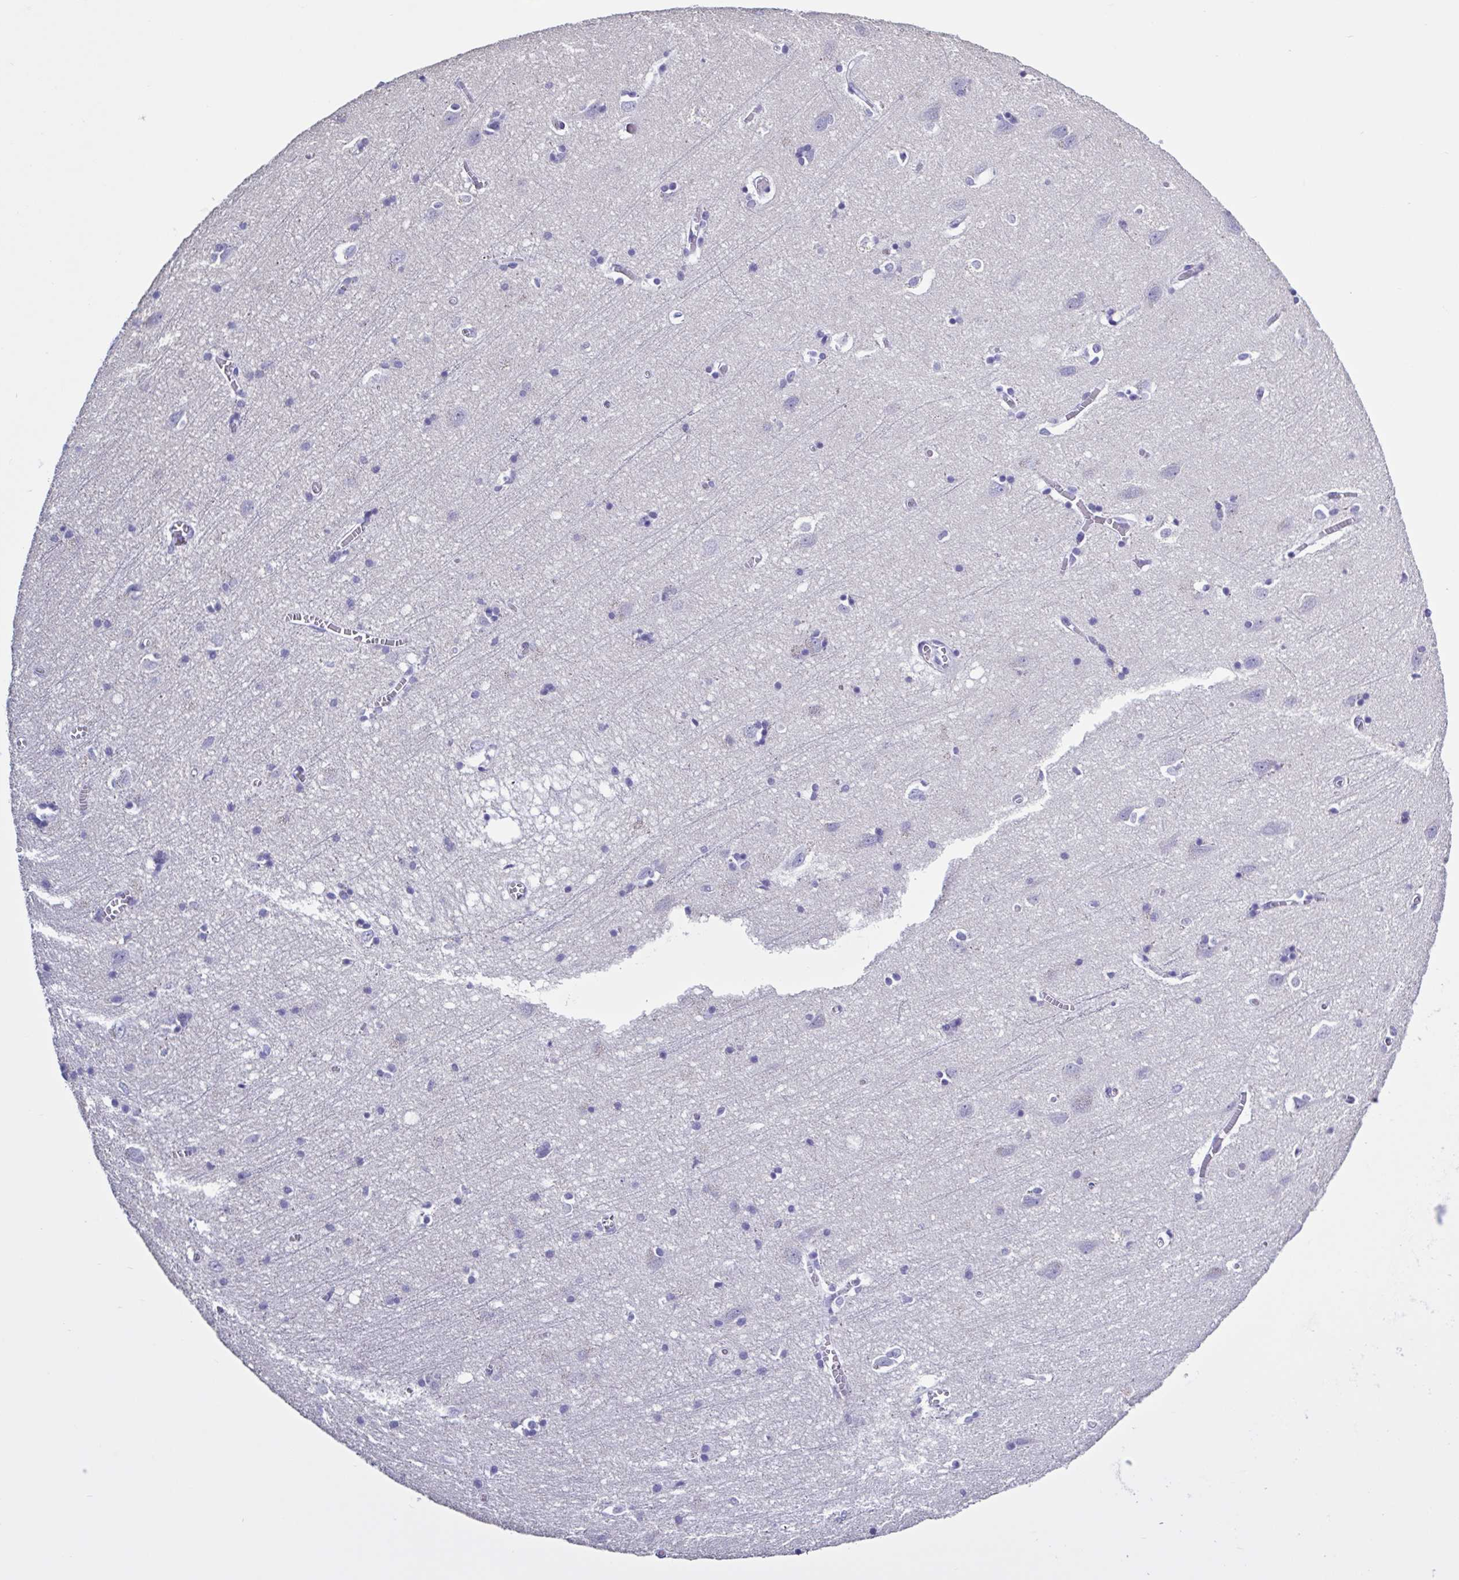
{"staining": {"intensity": "negative", "quantity": "none", "location": "none"}, "tissue": "cerebral cortex", "cell_type": "Endothelial cells", "image_type": "normal", "snomed": [{"axis": "morphology", "description": "Normal tissue, NOS"}, {"axis": "topography", "description": "Cerebral cortex"}], "caption": "Immunohistochemistry (IHC) photomicrograph of unremarkable human cerebral cortex stained for a protein (brown), which exhibits no positivity in endothelial cells.", "gene": "USP35", "patient": {"sex": "male", "age": 70}}